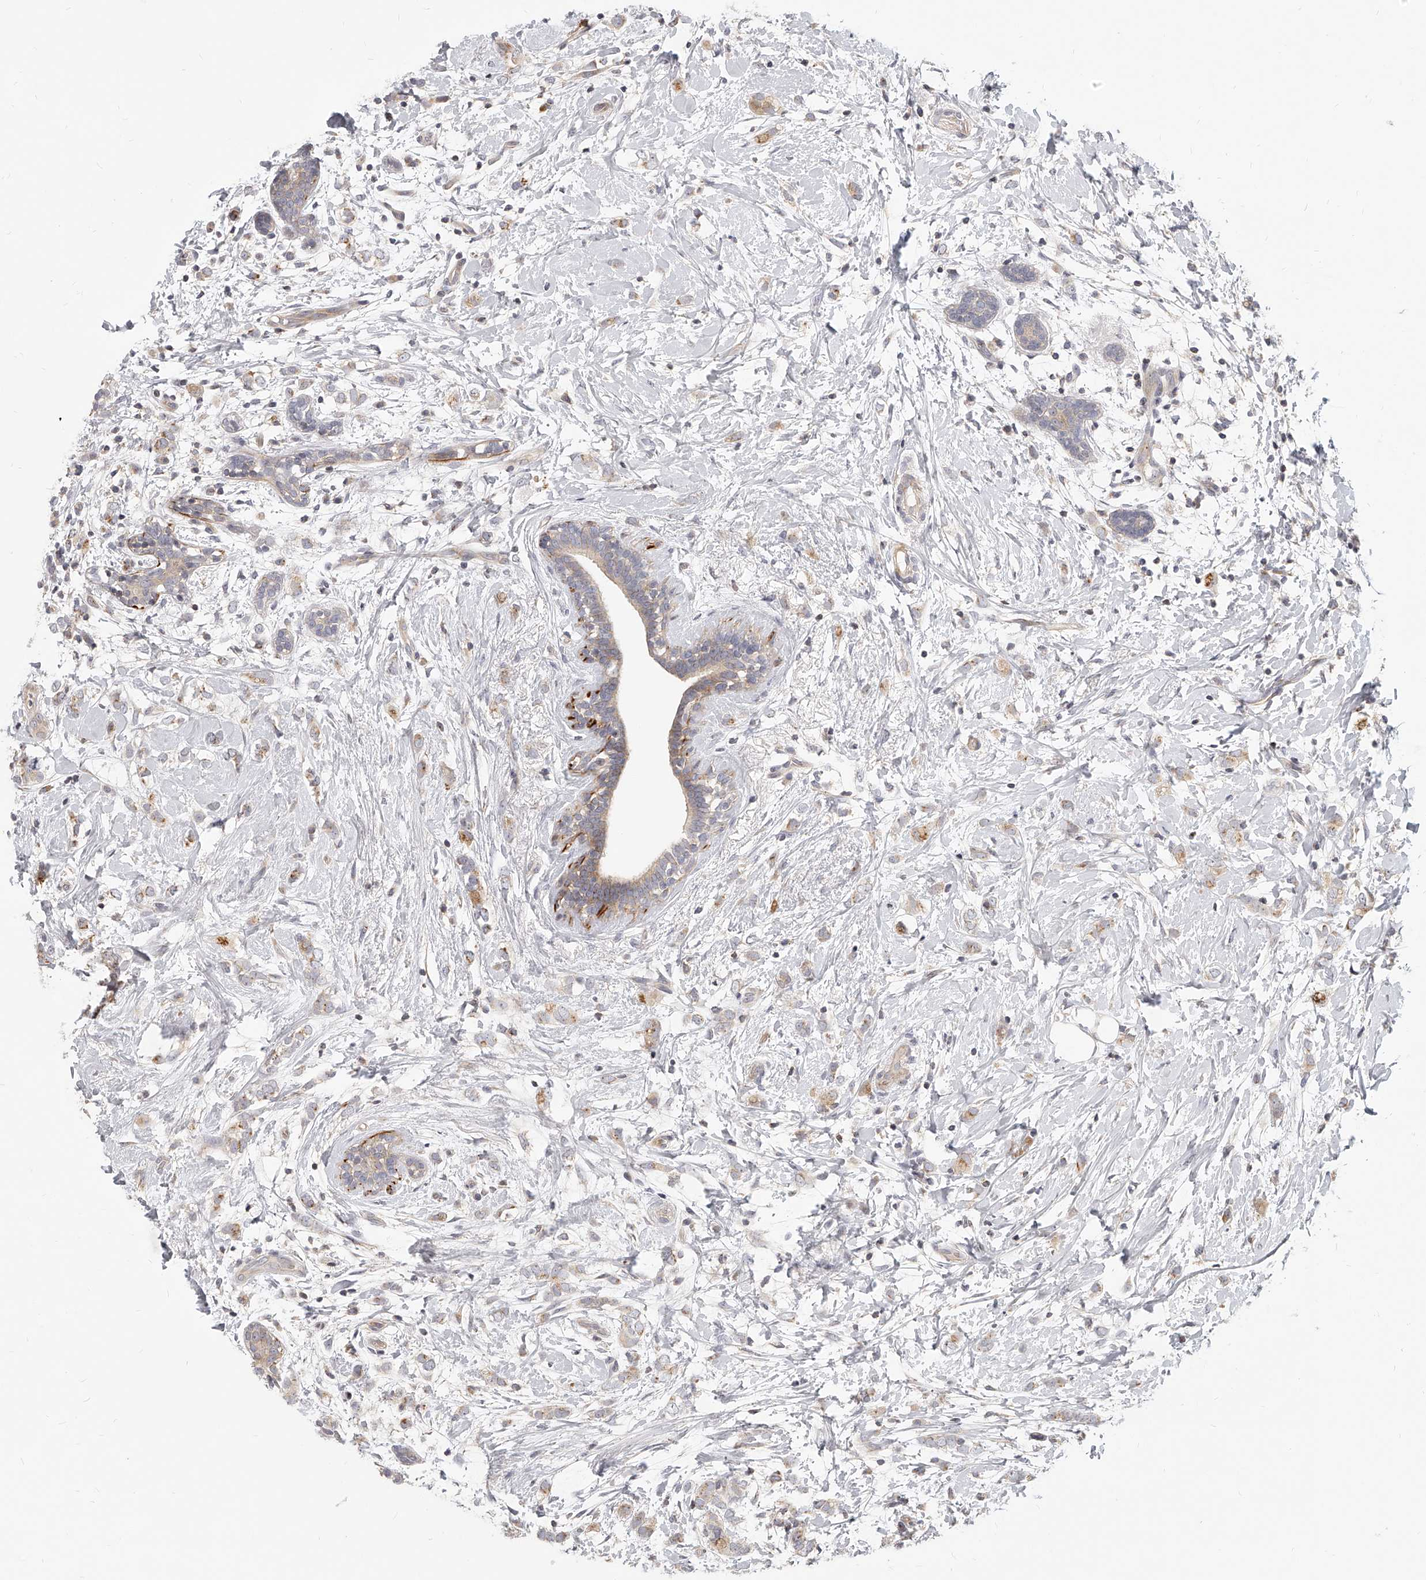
{"staining": {"intensity": "weak", "quantity": ">75%", "location": "cytoplasmic/membranous"}, "tissue": "breast cancer", "cell_type": "Tumor cells", "image_type": "cancer", "snomed": [{"axis": "morphology", "description": "Normal tissue, NOS"}, {"axis": "morphology", "description": "Lobular carcinoma"}, {"axis": "topography", "description": "Breast"}], "caption": "This histopathology image demonstrates immunohistochemistry (IHC) staining of human breast lobular carcinoma, with low weak cytoplasmic/membranous positivity in about >75% of tumor cells.", "gene": "SLC37A1", "patient": {"sex": "female", "age": 47}}